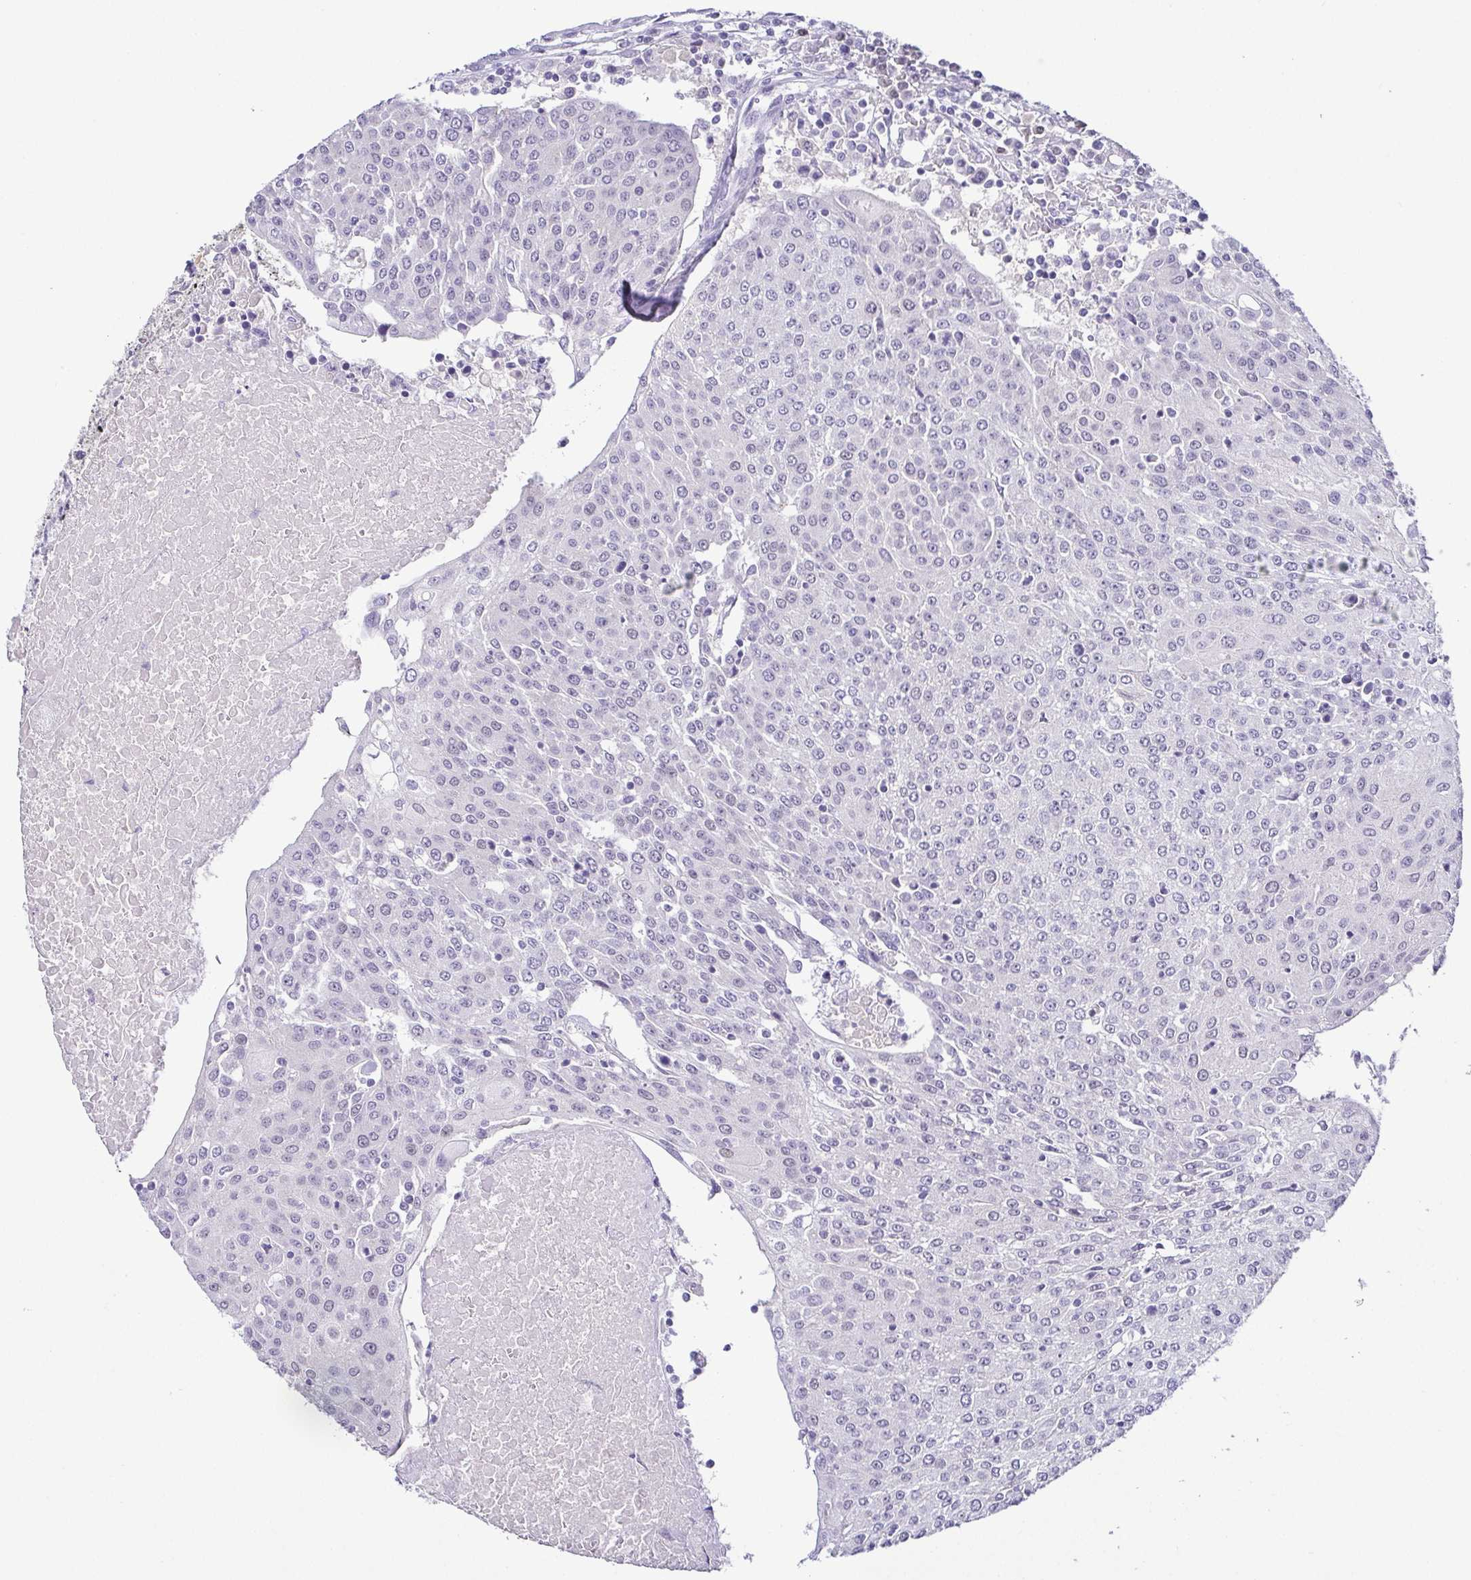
{"staining": {"intensity": "negative", "quantity": "none", "location": "none"}, "tissue": "urothelial cancer", "cell_type": "Tumor cells", "image_type": "cancer", "snomed": [{"axis": "morphology", "description": "Urothelial carcinoma, High grade"}, {"axis": "topography", "description": "Urinary bladder"}], "caption": "A photomicrograph of human high-grade urothelial carcinoma is negative for staining in tumor cells. (Stains: DAB IHC with hematoxylin counter stain, Microscopy: brightfield microscopy at high magnification).", "gene": "TCF3", "patient": {"sex": "female", "age": 85}}